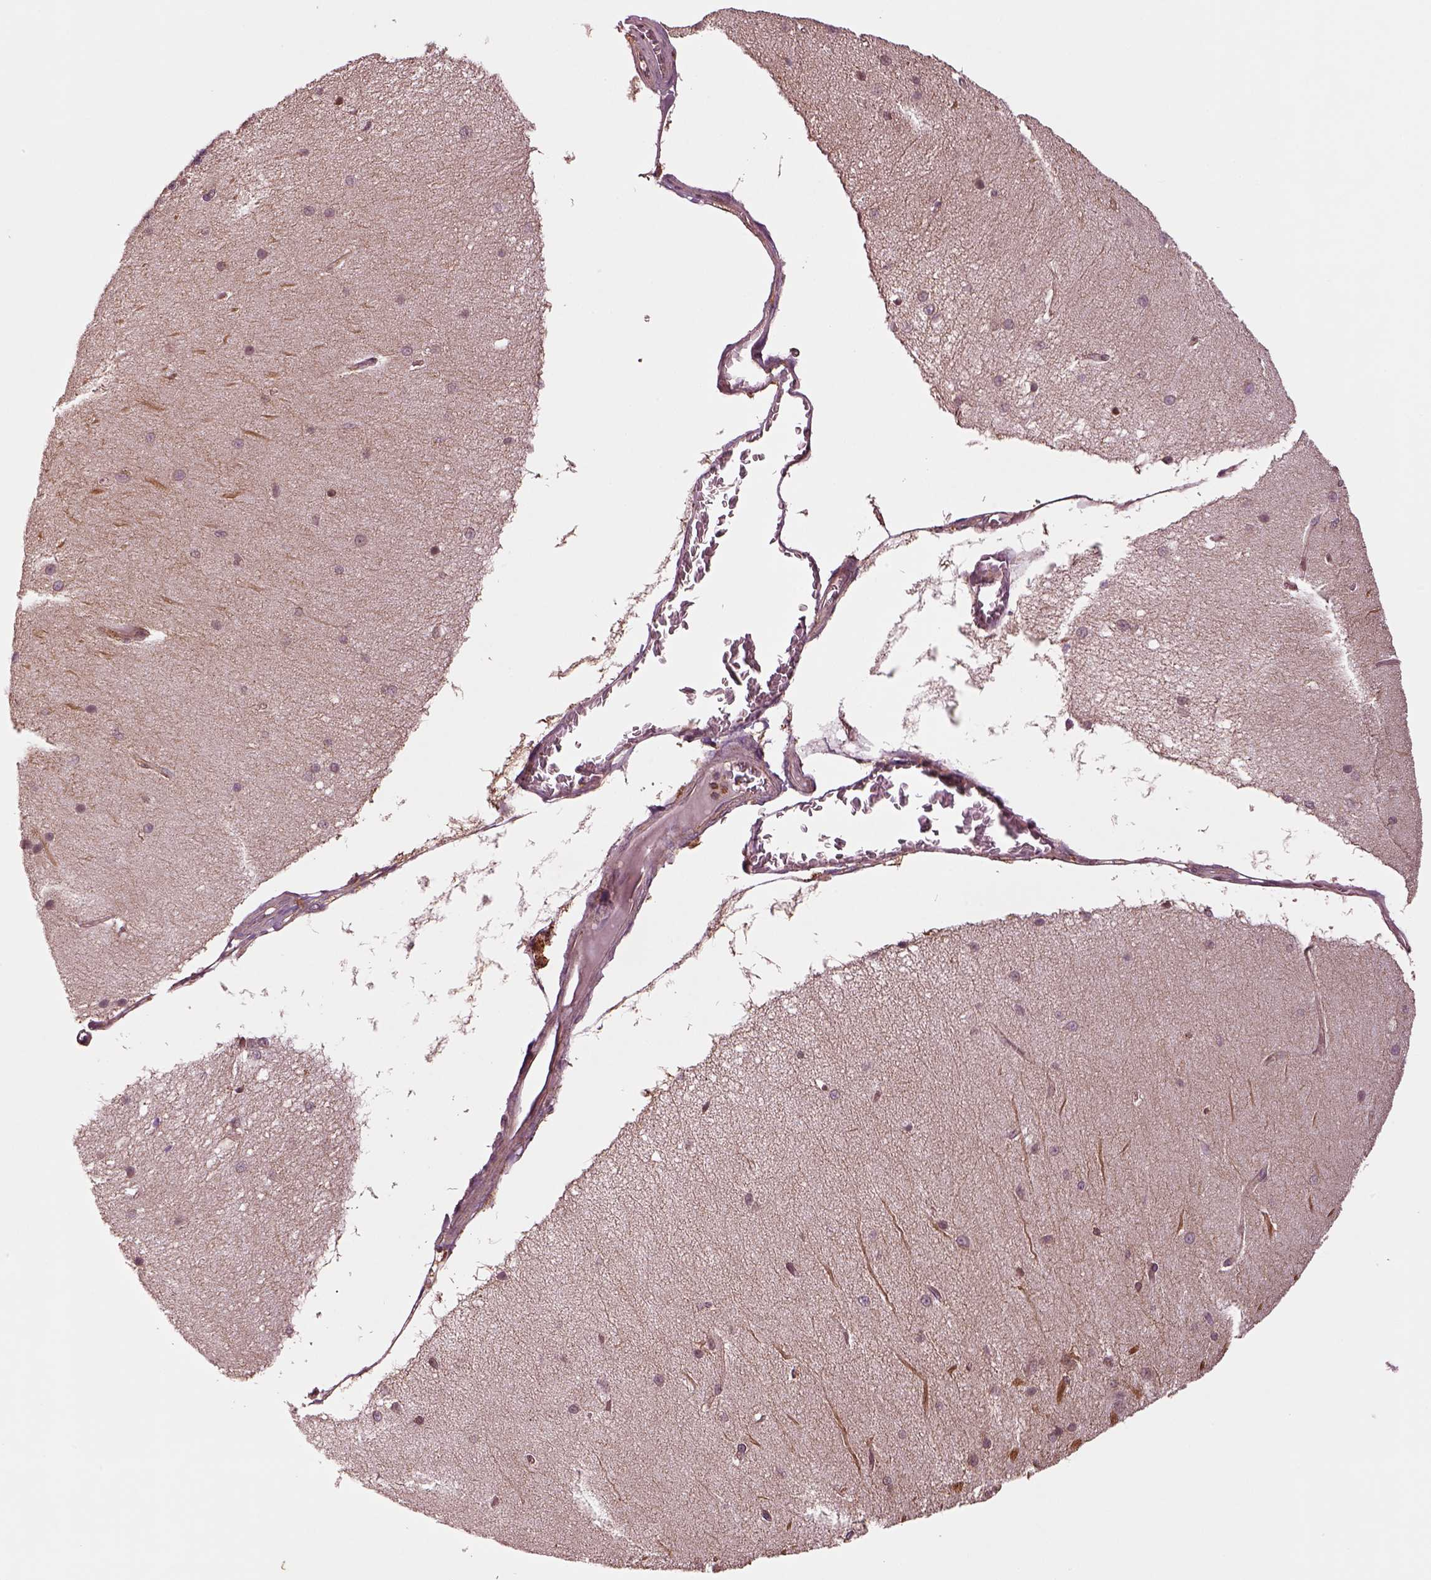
{"staining": {"intensity": "moderate", "quantity": "<25%", "location": "cytoplasmic/membranous"}, "tissue": "cerebellum", "cell_type": "Cells in granular layer", "image_type": "normal", "snomed": [{"axis": "morphology", "description": "Normal tissue, NOS"}, {"axis": "topography", "description": "Cerebellum"}], "caption": "Immunohistochemical staining of unremarkable human cerebellum shows <25% levels of moderate cytoplasmic/membranous protein staining in about <25% of cells in granular layer. (brown staining indicates protein expression, while blue staining denotes nuclei).", "gene": "WASHC2A", "patient": {"sex": "female", "age": 54}}